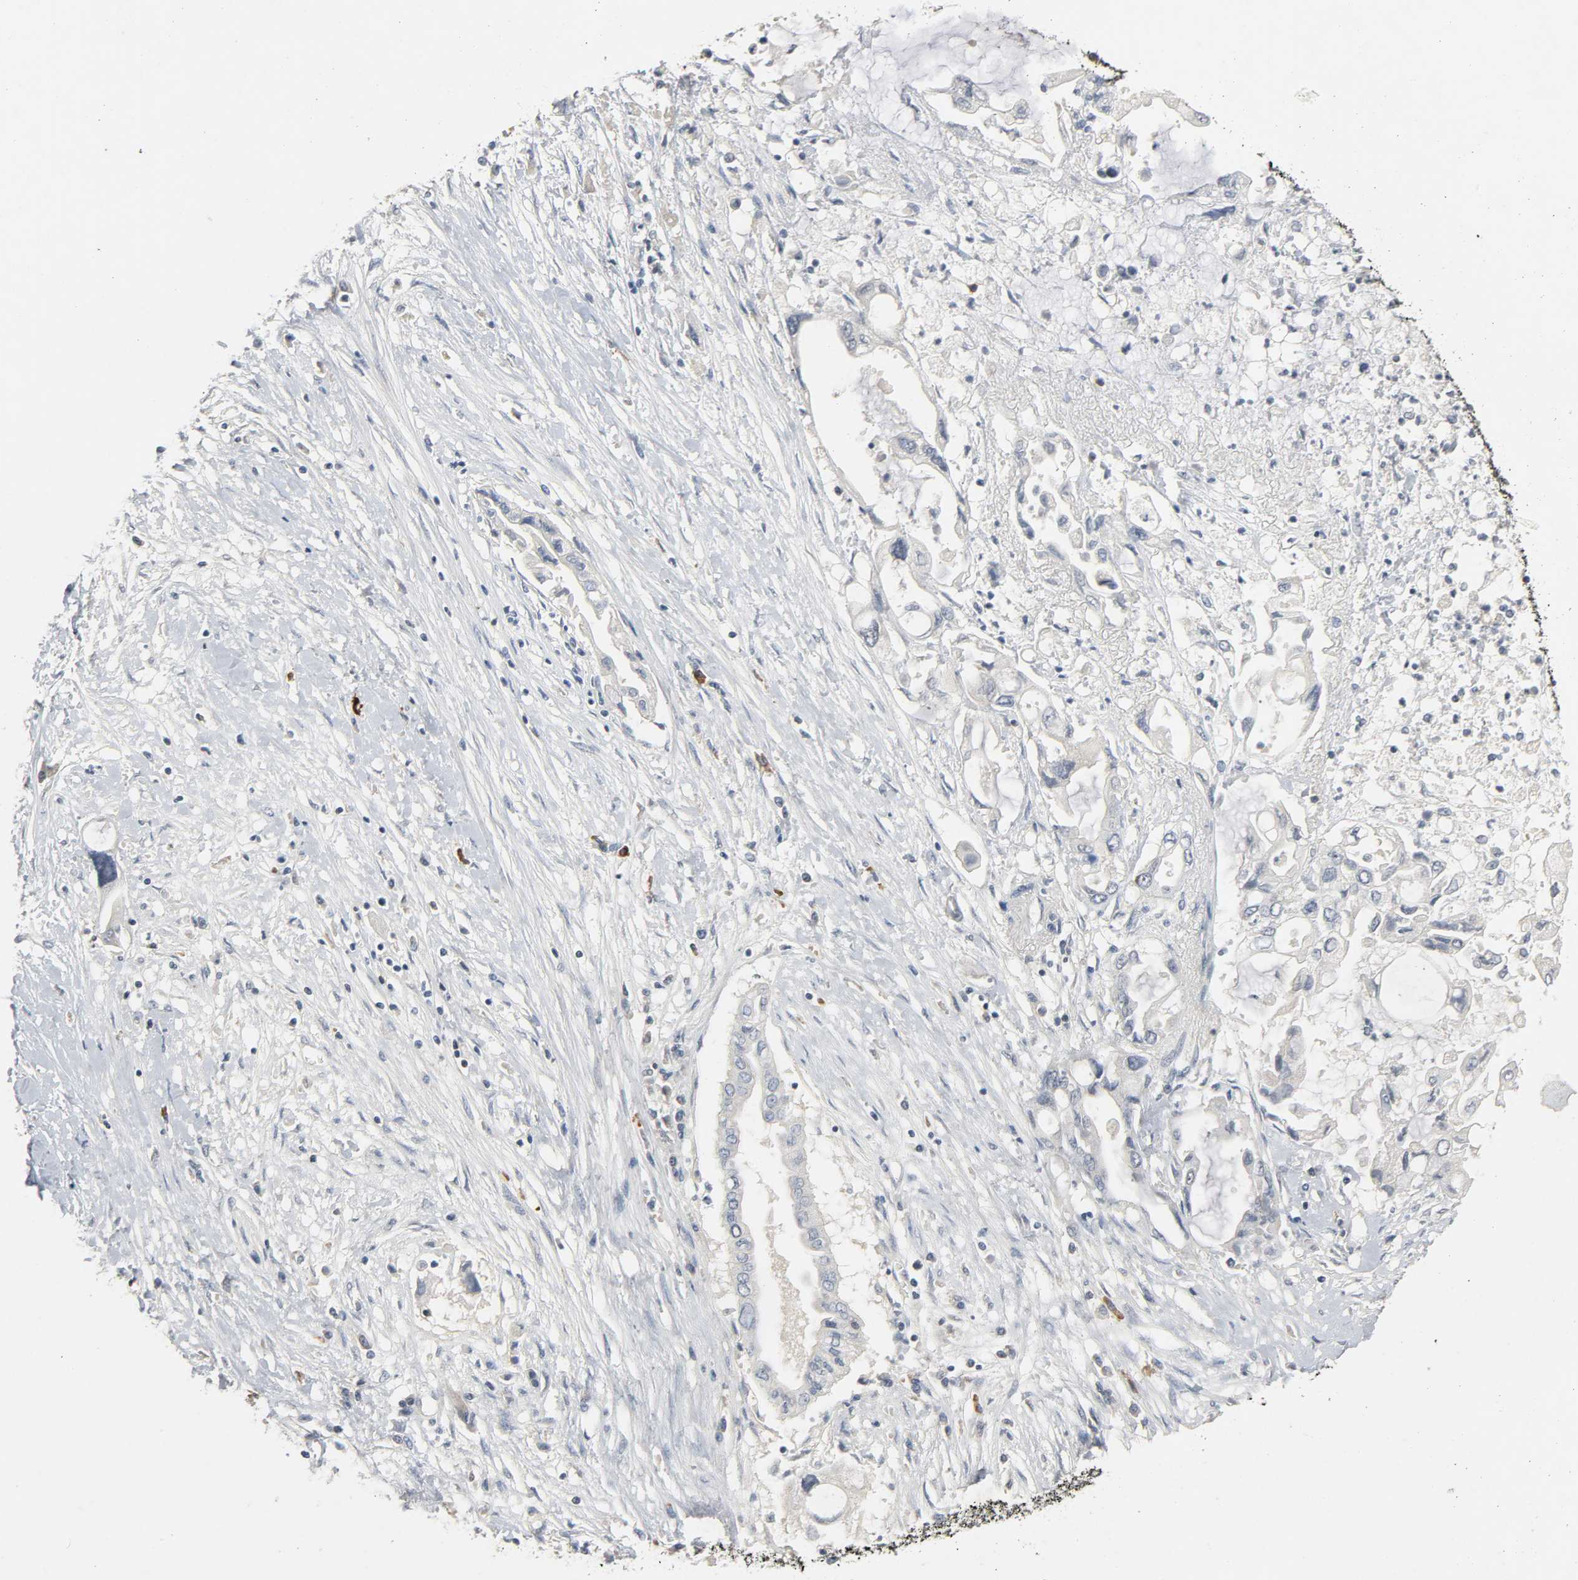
{"staining": {"intensity": "negative", "quantity": "none", "location": "none"}, "tissue": "pancreatic cancer", "cell_type": "Tumor cells", "image_type": "cancer", "snomed": [{"axis": "morphology", "description": "Adenocarcinoma, NOS"}, {"axis": "topography", "description": "Pancreas"}], "caption": "Immunohistochemical staining of human pancreatic cancer demonstrates no significant positivity in tumor cells.", "gene": "CD4", "patient": {"sex": "female", "age": 57}}